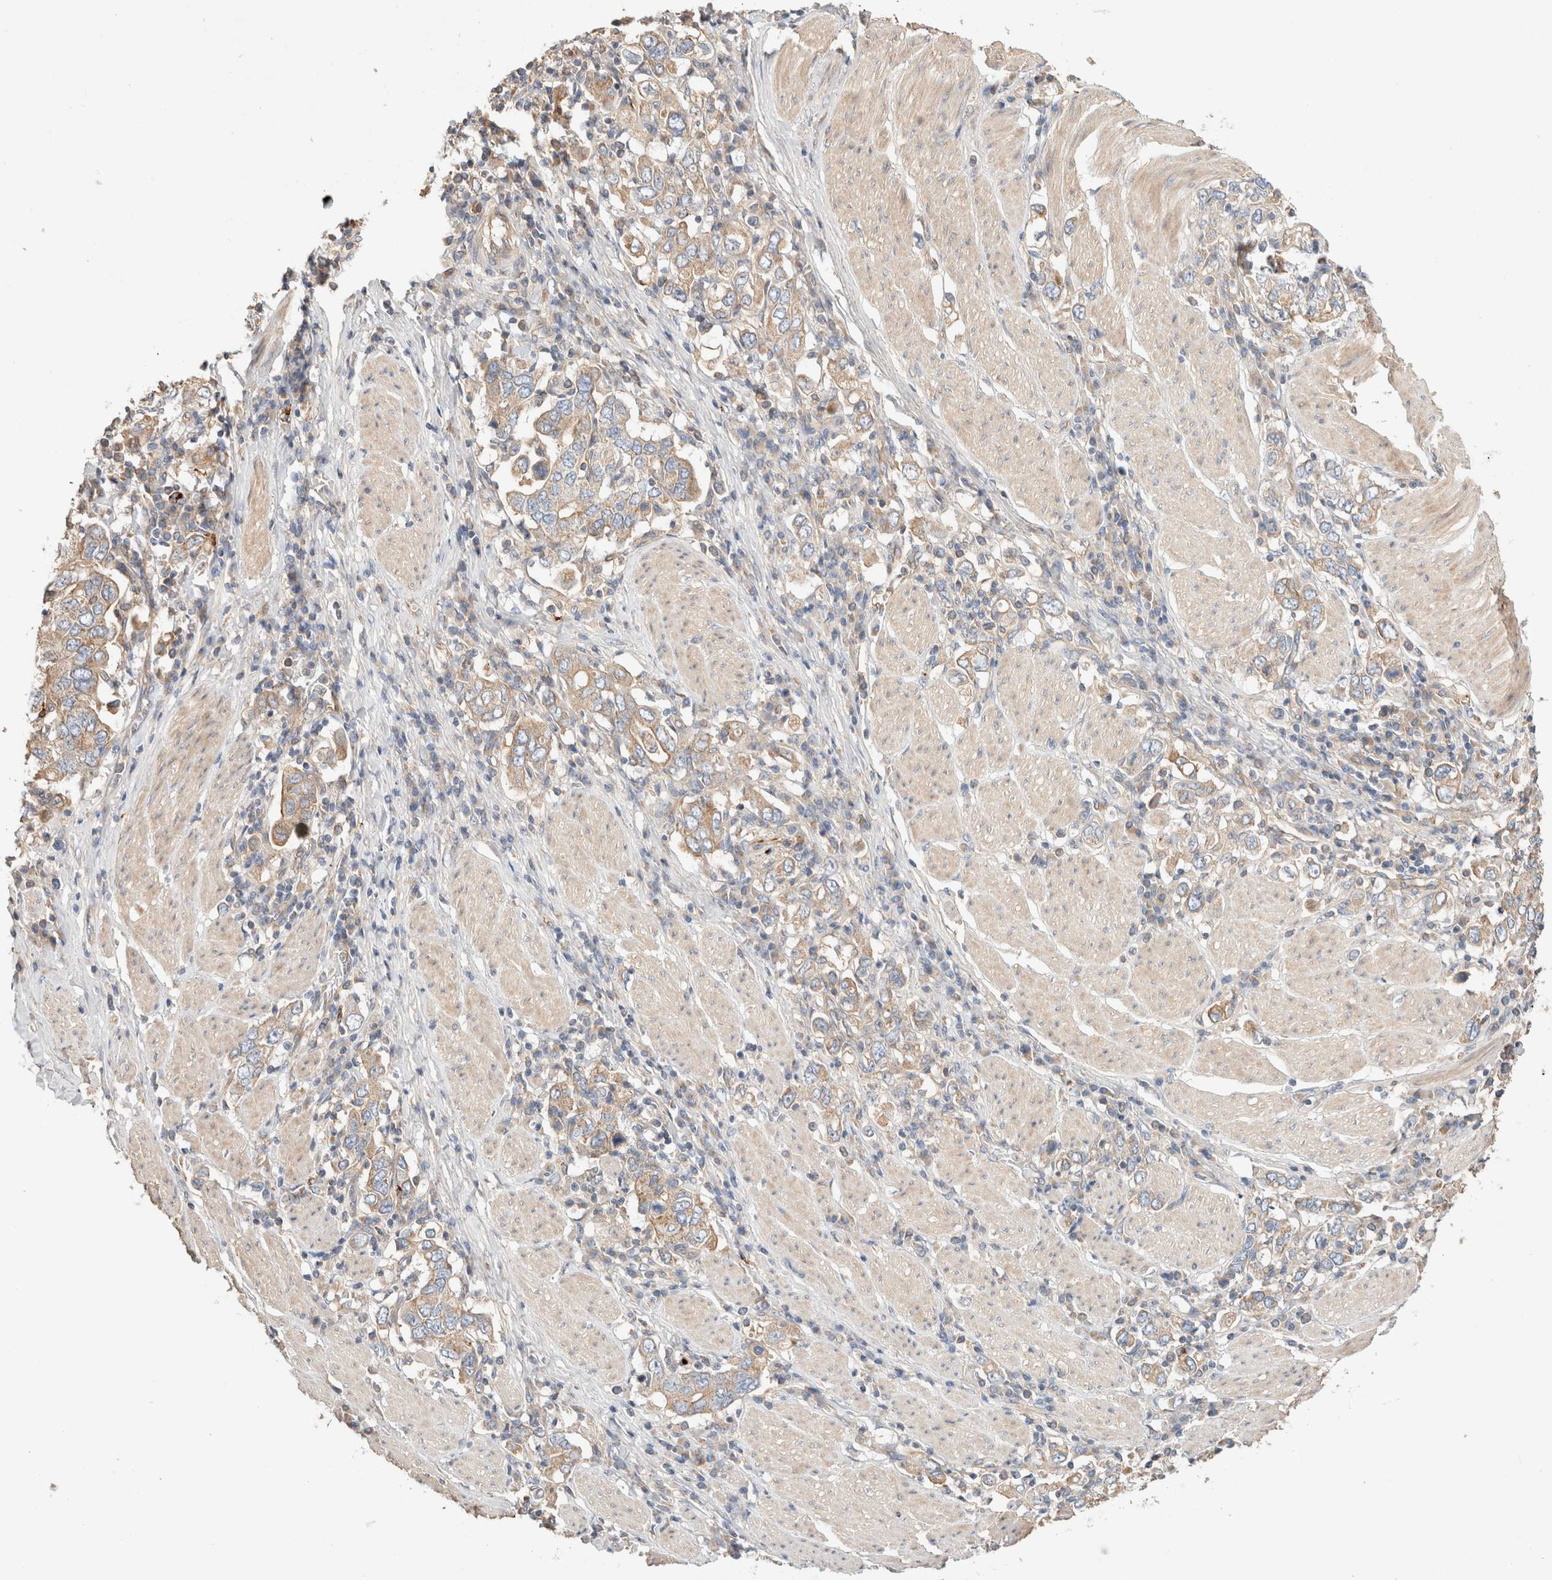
{"staining": {"intensity": "weak", "quantity": "25%-75%", "location": "cytoplasmic/membranous"}, "tissue": "stomach cancer", "cell_type": "Tumor cells", "image_type": "cancer", "snomed": [{"axis": "morphology", "description": "Adenocarcinoma, NOS"}, {"axis": "topography", "description": "Stomach, upper"}], "caption": "Immunohistochemistry (IHC) (DAB (3,3'-diaminobenzidine)) staining of adenocarcinoma (stomach) reveals weak cytoplasmic/membranous protein expression in approximately 25%-75% of tumor cells.", "gene": "B3GNTL1", "patient": {"sex": "male", "age": 62}}